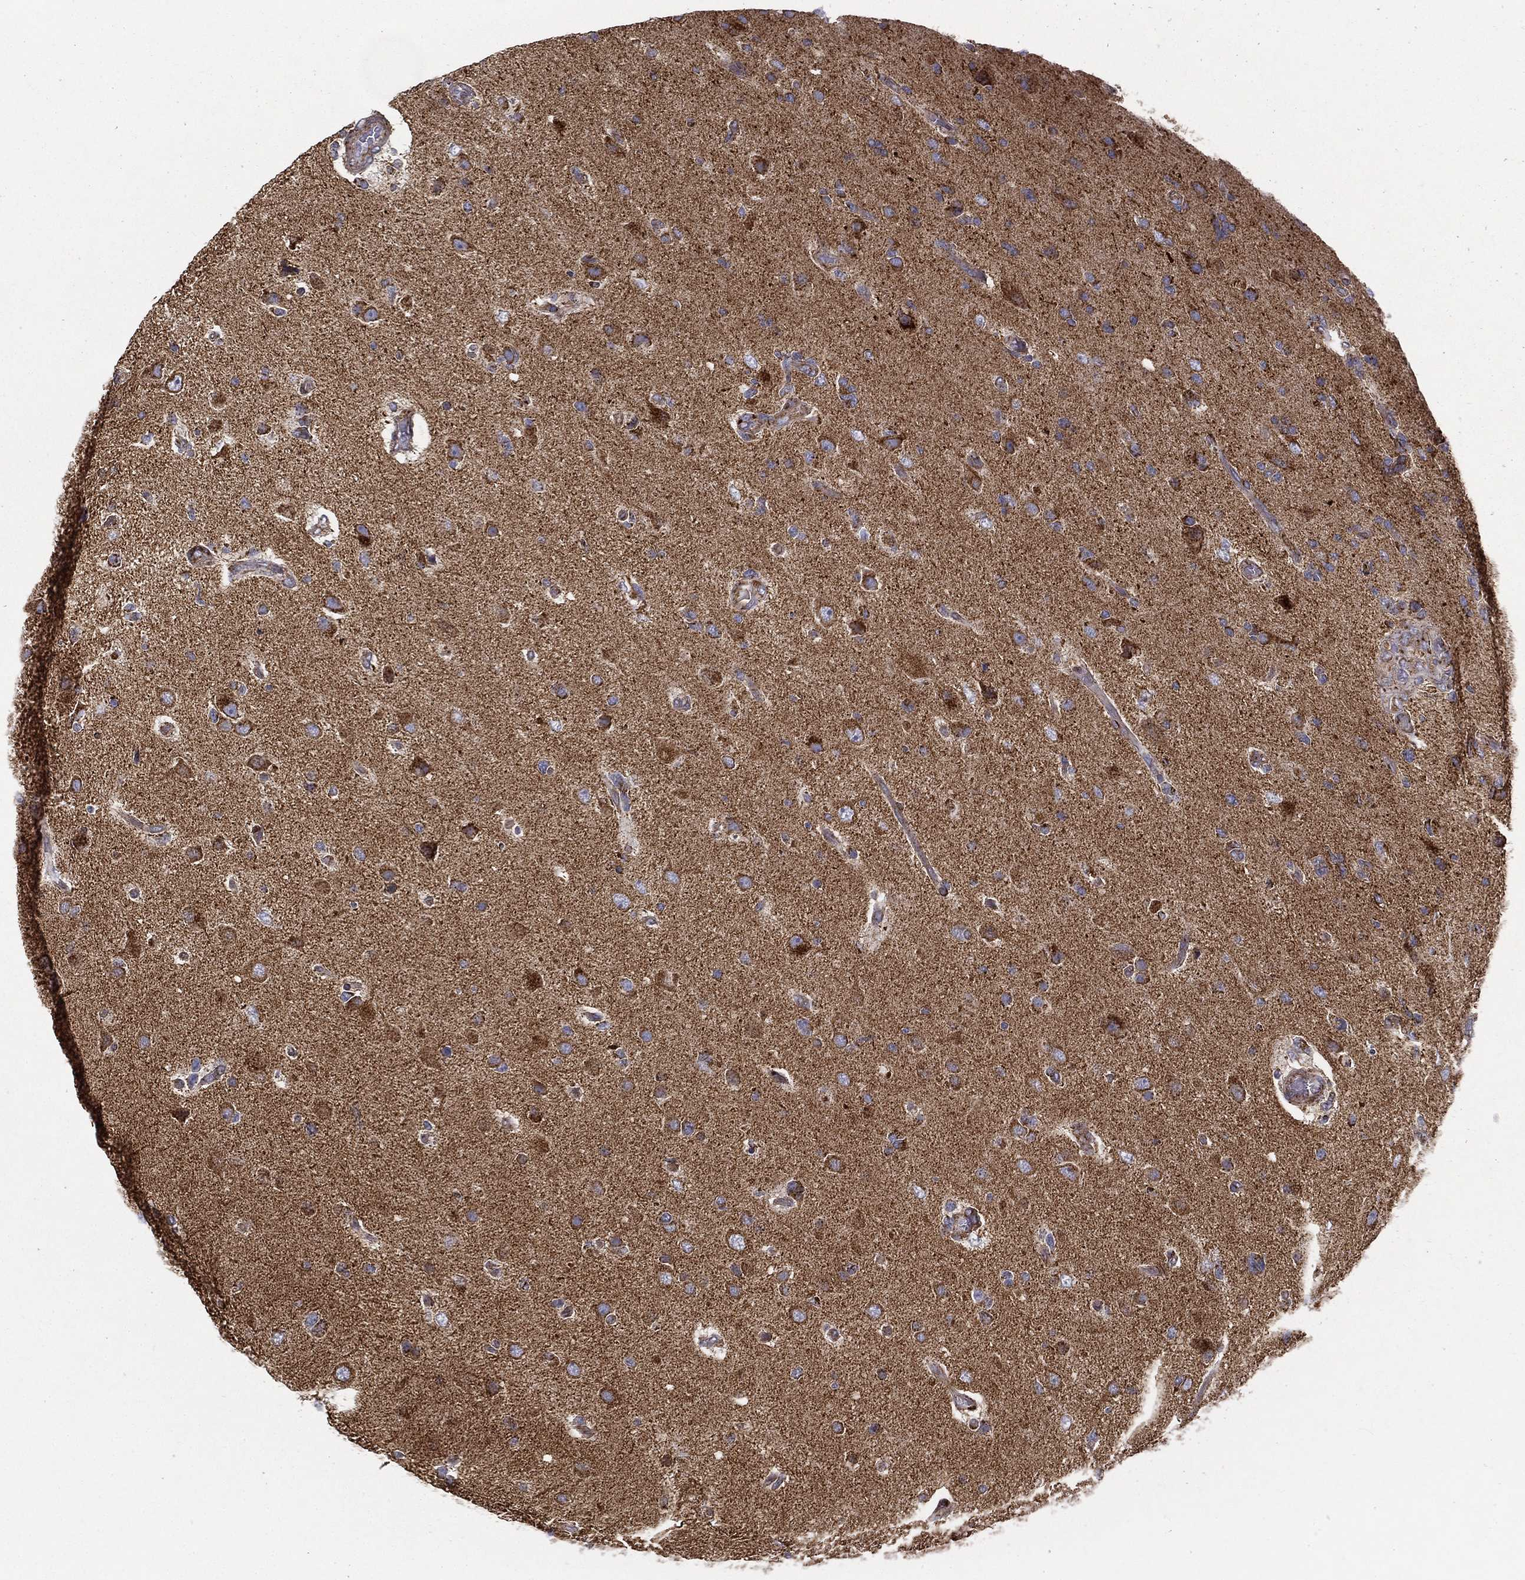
{"staining": {"intensity": "moderate", "quantity": "25%-75%", "location": "cytoplasmic/membranous"}, "tissue": "glioma", "cell_type": "Tumor cells", "image_type": "cancer", "snomed": [{"axis": "morphology", "description": "Glioma, malignant, High grade"}, {"axis": "topography", "description": "Cerebral cortex"}], "caption": "Tumor cells demonstrate moderate cytoplasmic/membranous staining in approximately 25%-75% of cells in glioma.", "gene": "MT-CYB", "patient": {"sex": "male", "age": 70}}